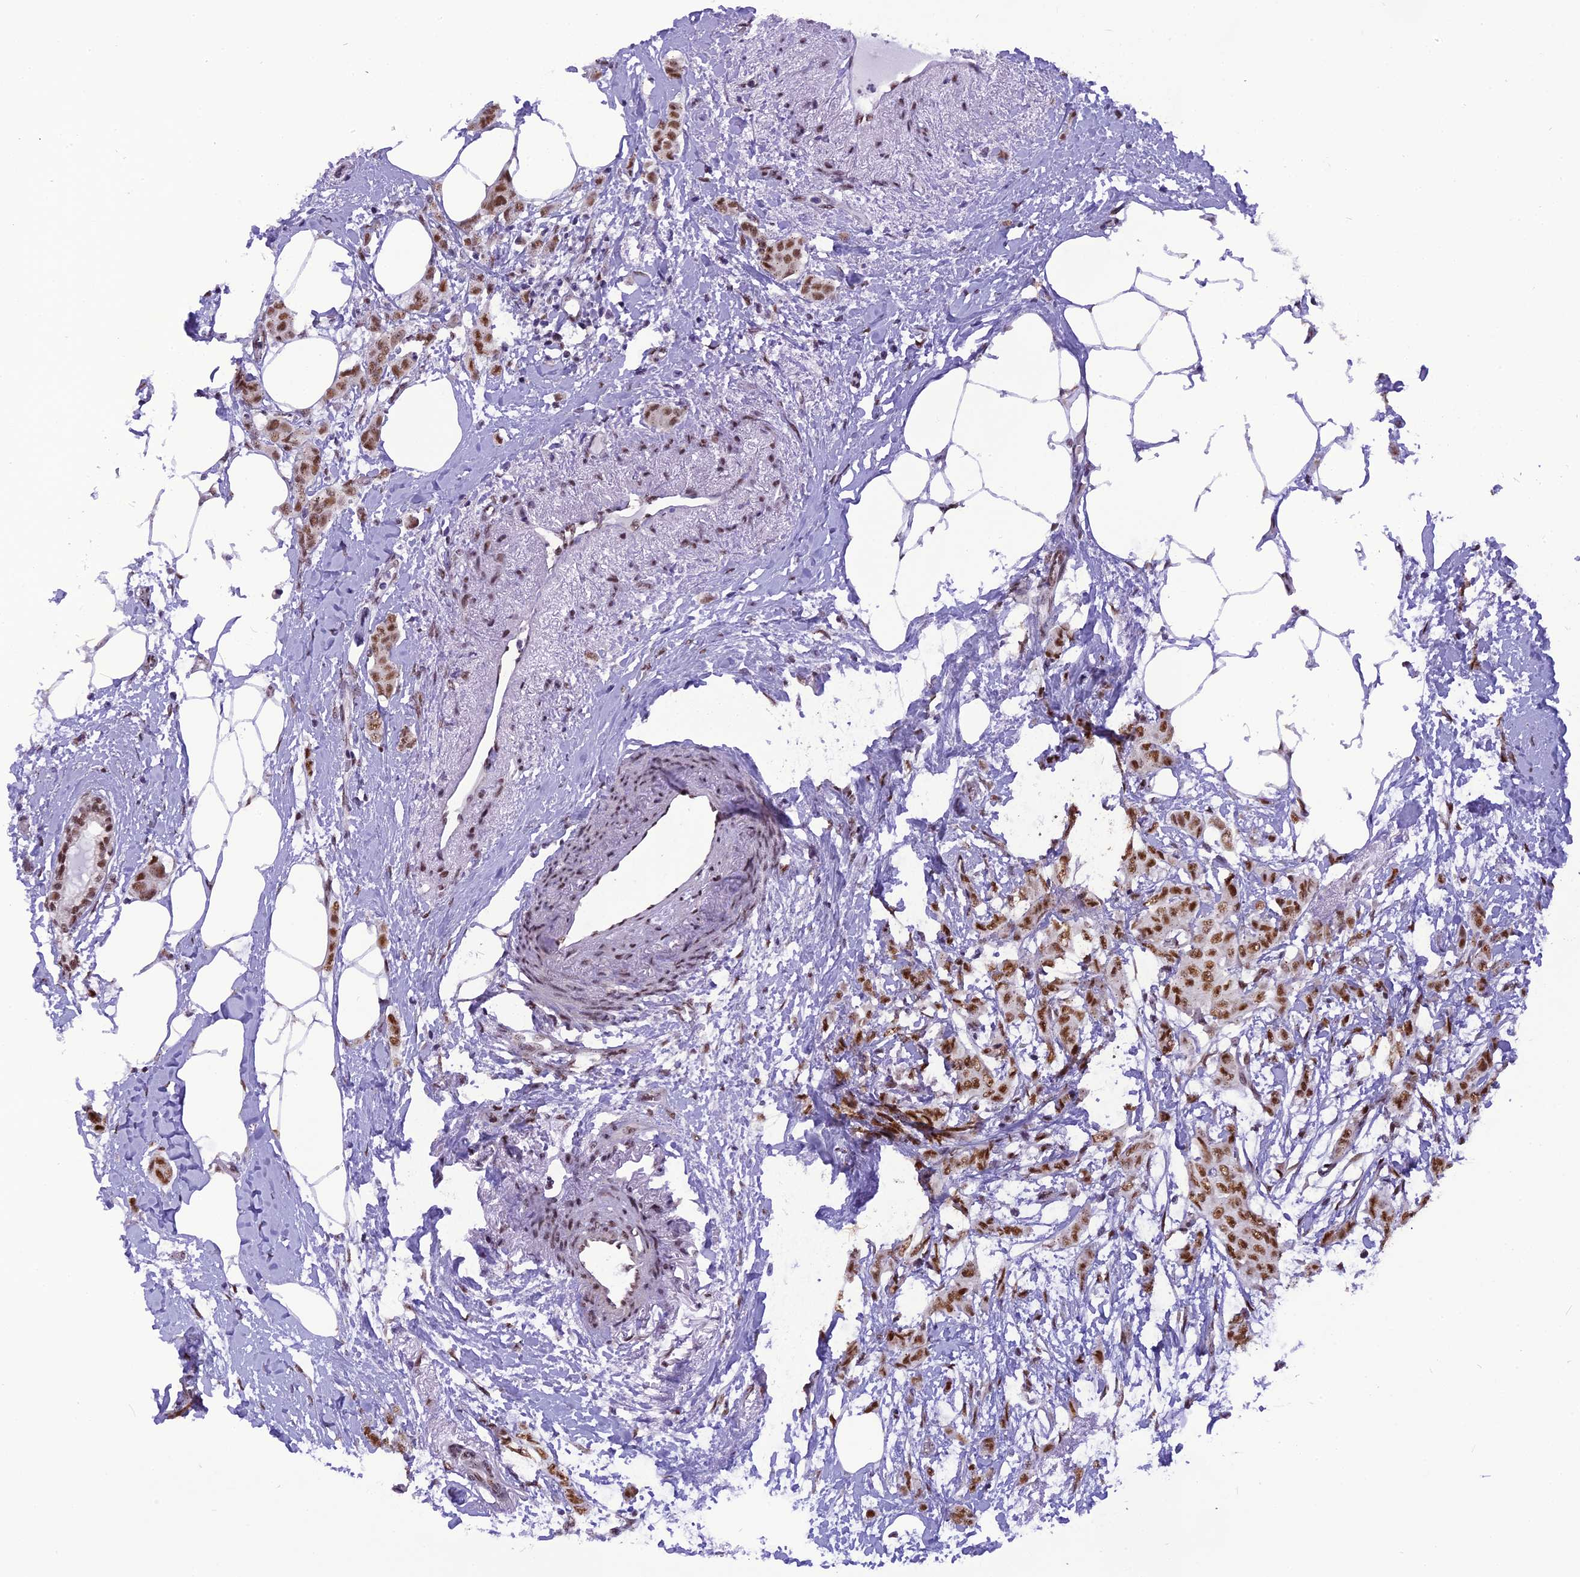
{"staining": {"intensity": "moderate", "quantity": ">75%", "location": "nuclear"}, "tissue": "breast cancer", "cell_type": "Tumor cells", "image_type": "cancer", "snomed": [{"axis": "morphology", "description": "Duct carcinoma"}, {"axis": "topography", "description": "Breast"}], "caption": "Immunohistochemical staining of human breast cancer (invasive ductal carcinoma) shows moderate nuclear protein staining in about >75% of tumor cells.", "gene": "IRF2BP1", "patient": {"sex": "female", "age": 72}}